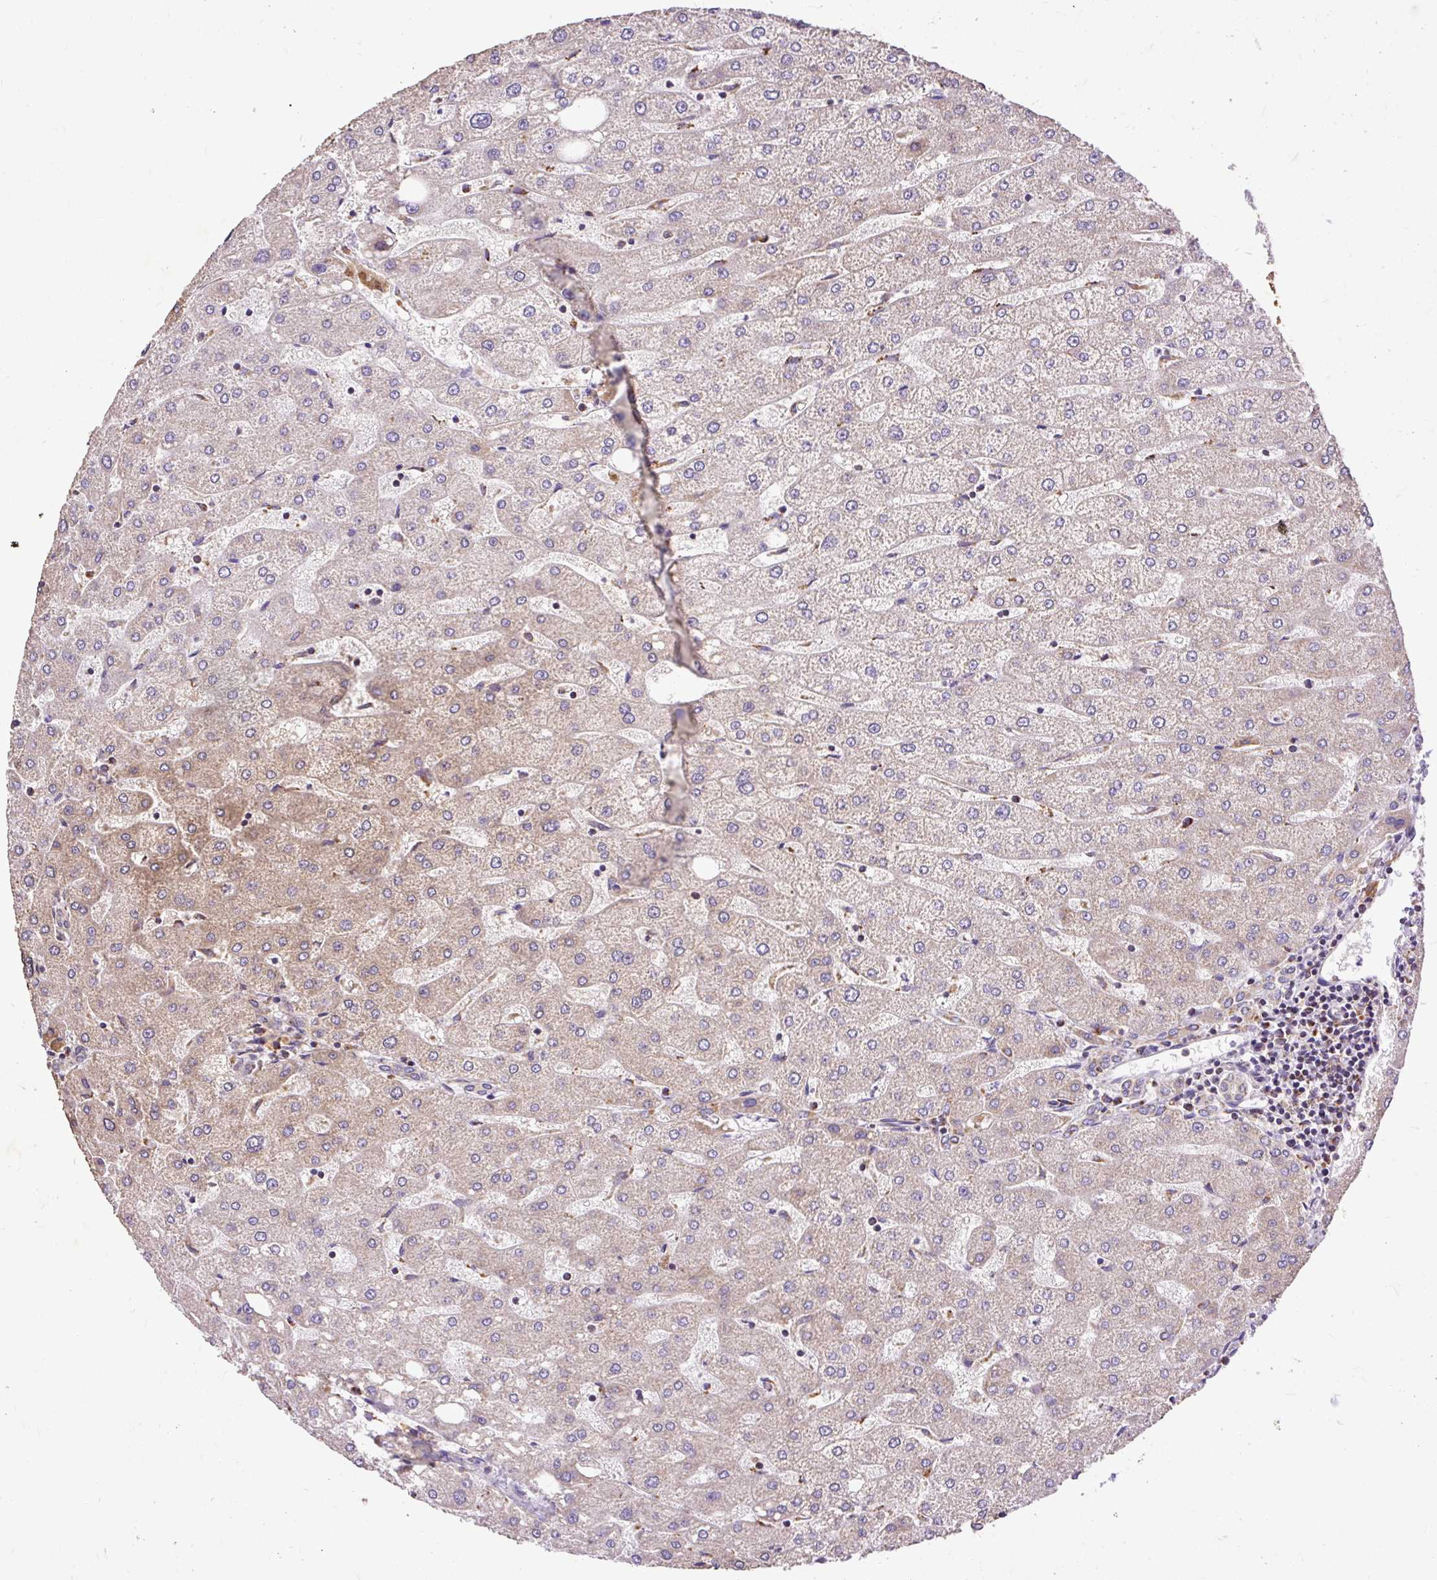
{"staining": {"intensity": "negative", "quantity": "none", "location": "none"}, "tissue": "liver", "cell_type": "Cholangiocytes", "image_type": "normal", "snomed": [{"axis": "morphology", "description": "Normal tissue, NOS"}, {"axis": "topography", "description": "Liver"}], "caption": "Cholangiocytes show no significant protein expression in benign liver. Brightfield microscopy of immunohistochemistry (IHC) stained with DAB (3,3'-diaminobenzidine) (brown) and hematoxylin (blue), captured at high magnification.", "gene": "TOMM40", "patient": {"sex": "male", "age": 67}}